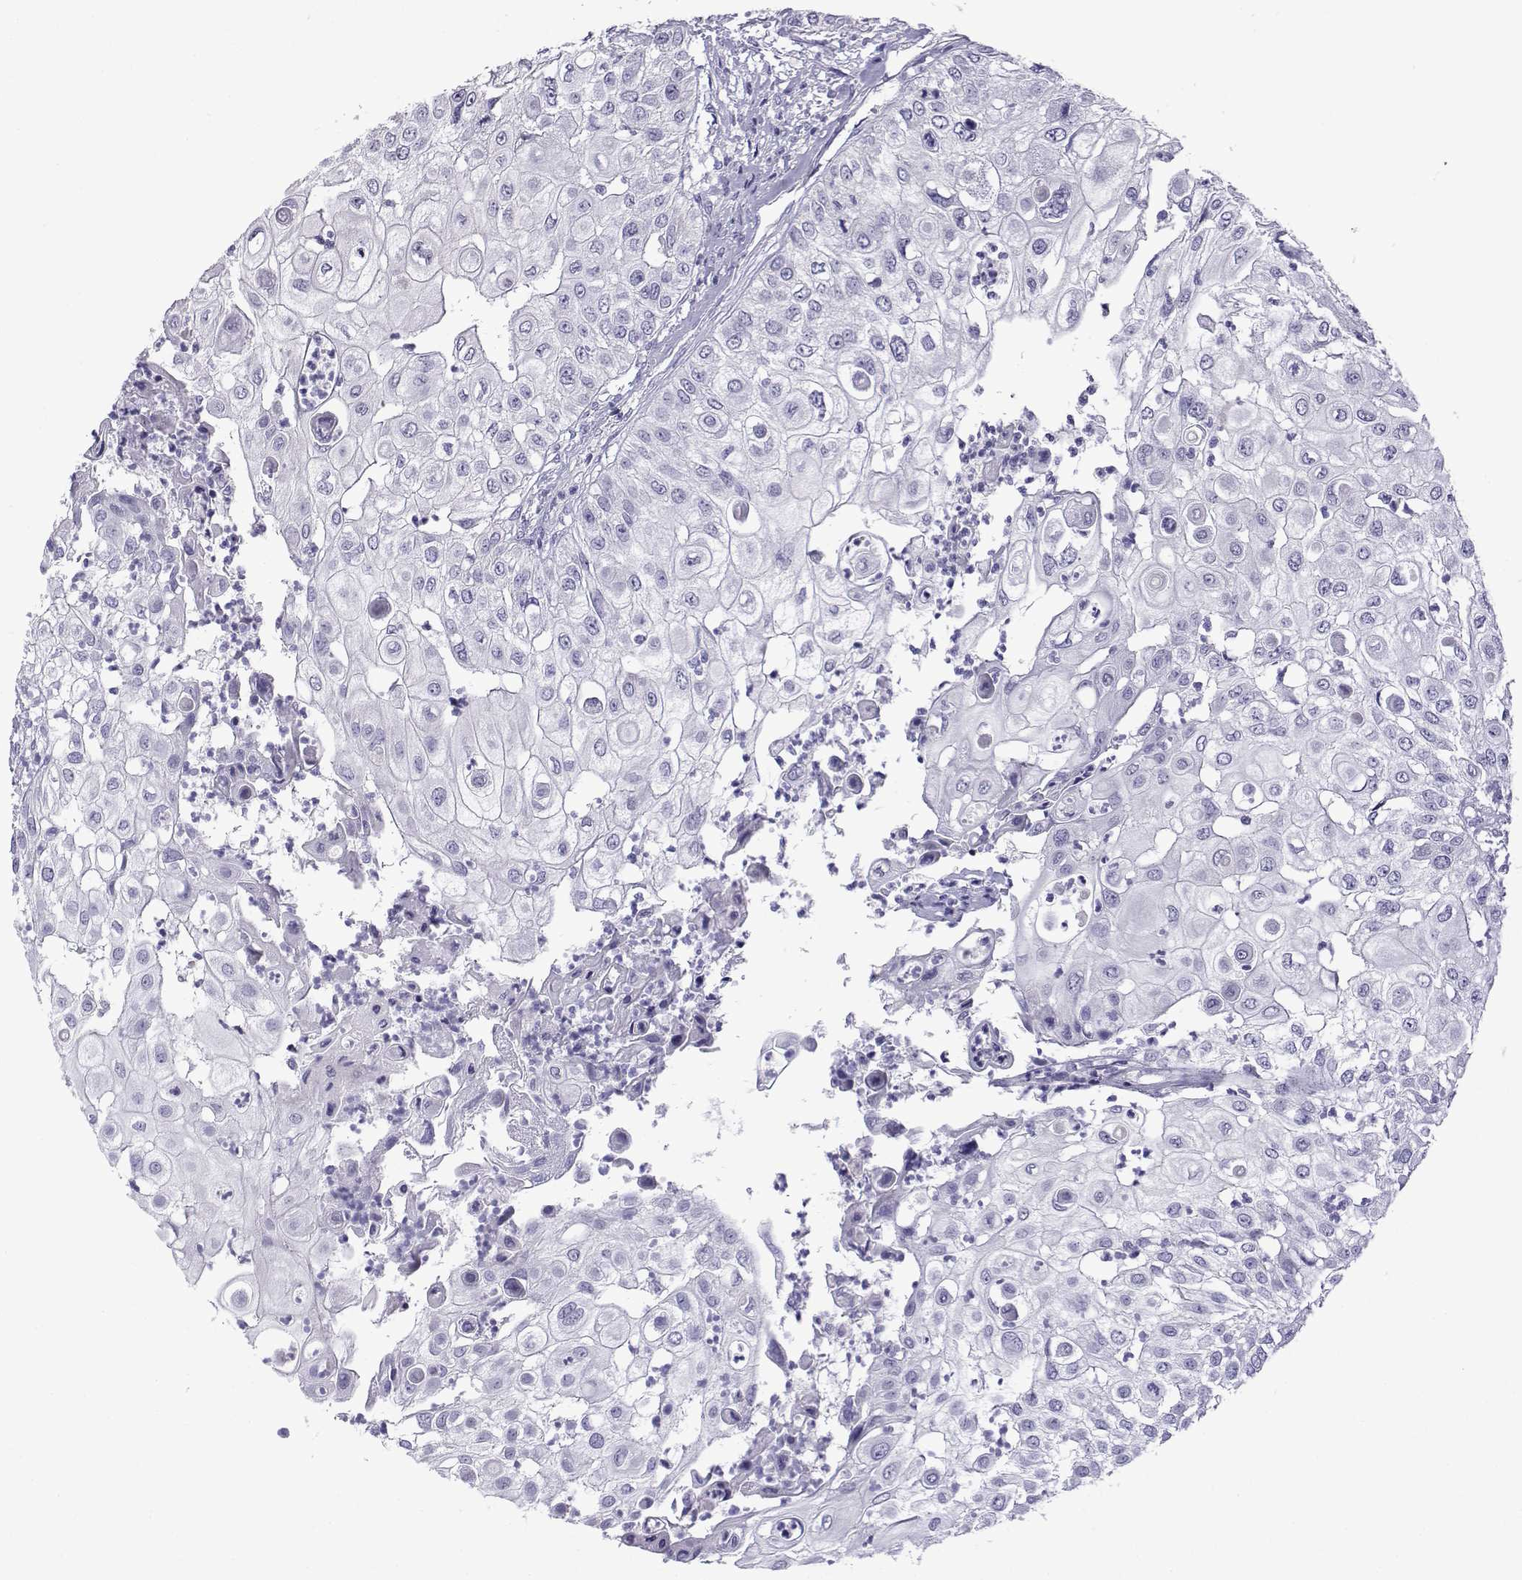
{"staining": {"intensity": "negative", "quantity": "none", "location": "none"}, "tissue": "urothelial cancer", "cell_type": "Tumor cells", "image_type": "cancer", "snomed": [{"axis": "morphology", "description": "Urothelial carcinoma, High grade"}, {"axis": "topography", "description": "Urinary bladder"}], "caption": "IHC histopathology image of human high-grade urothelial carcinoma stained for a protein (brown), which exhibits no expression in tumor cells.", "gene": "CFAP70", "patient": {"sex": "female", "age": 79}}